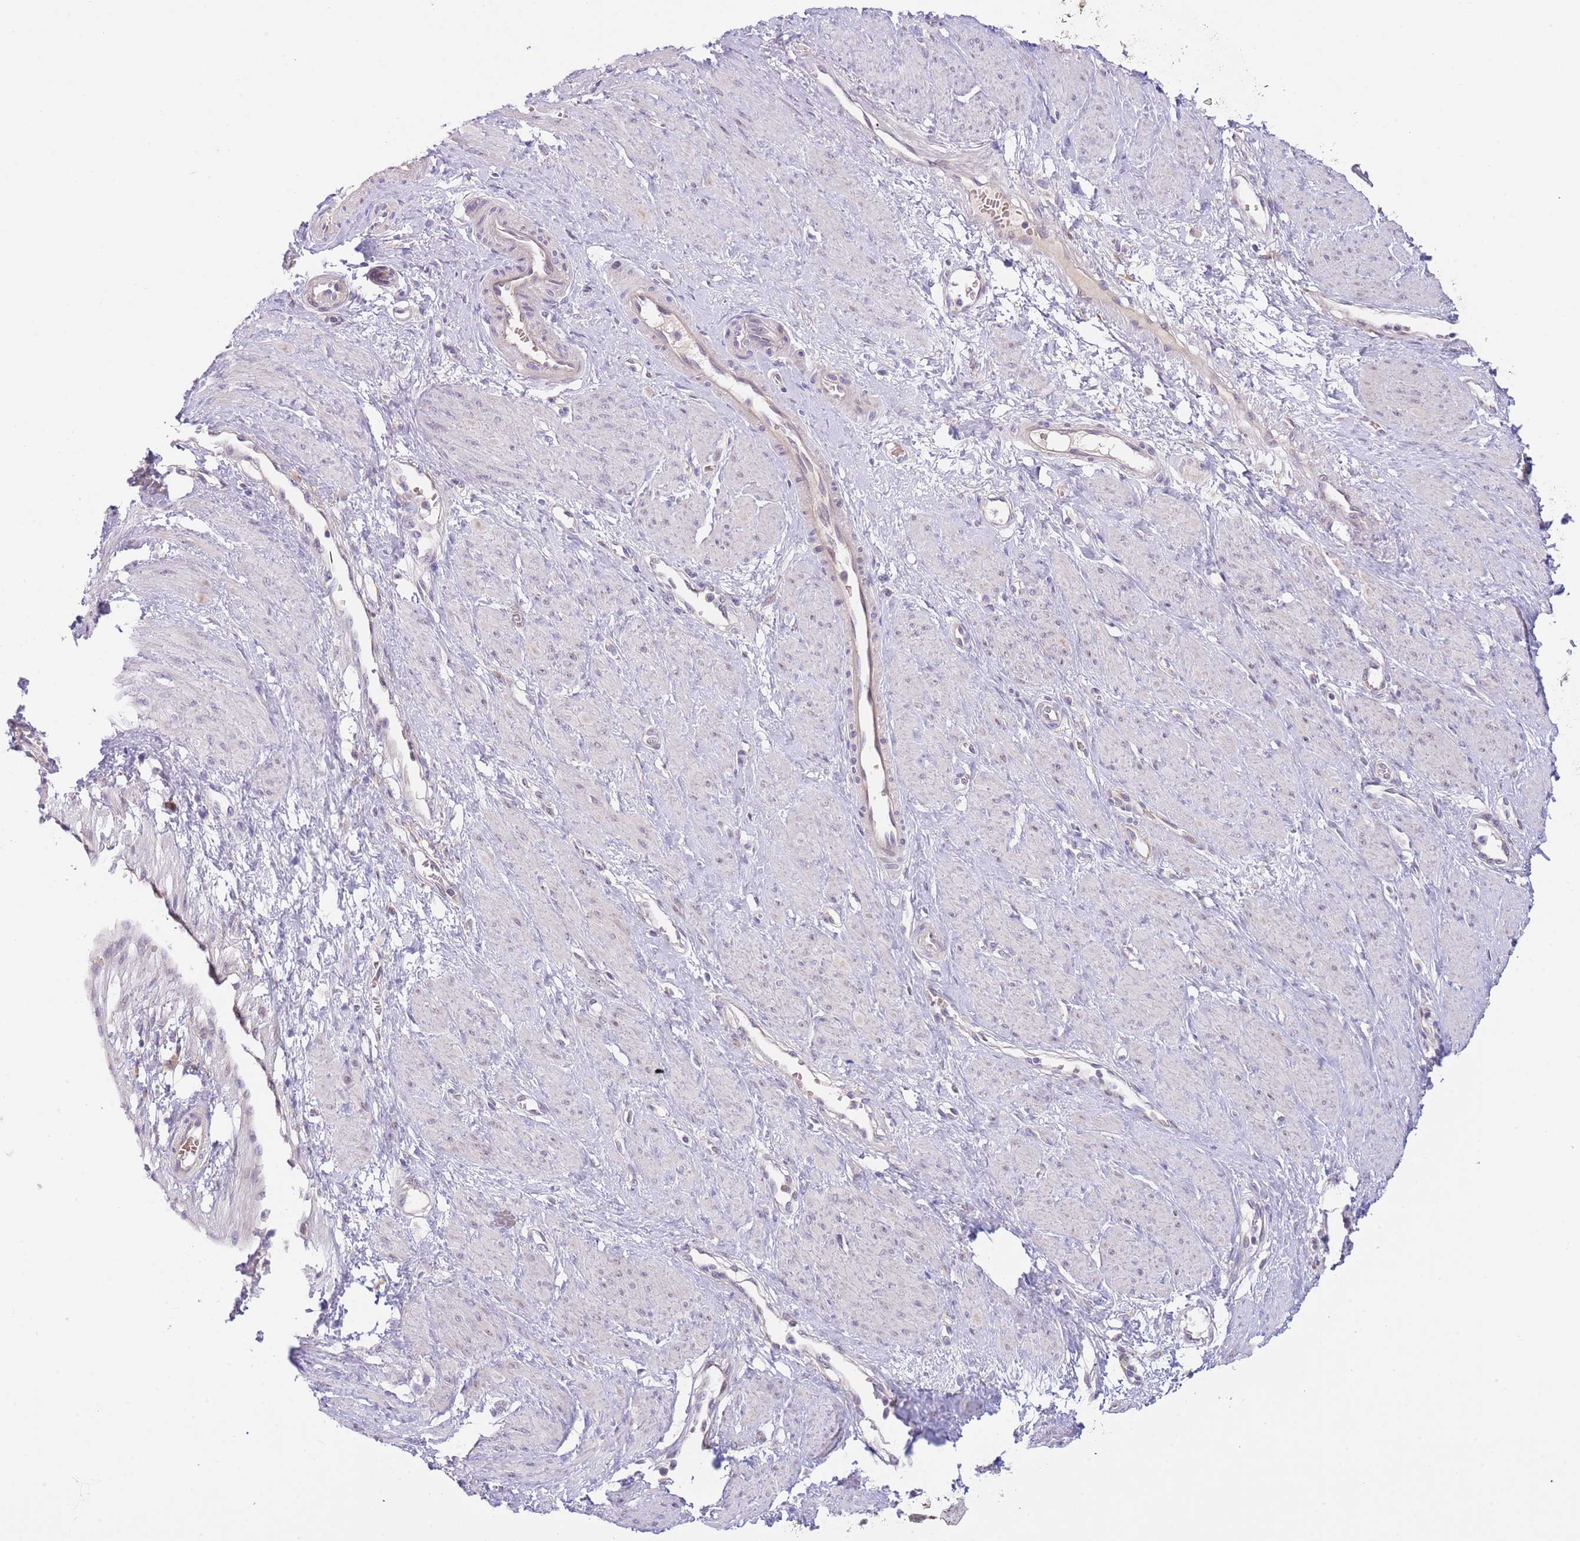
{"staining": {"intensity": "negative", "quantity": "none", "location": "none"}, "tissue": "smooth muscle", "cell_type": "Smooth muscle cells", "image_type": "normal", "snomed": [{"axis": "morphology", "description": "Normal tissue, NOS"}, {"axis": "topography", "description": "Smooth muscle"}, {"axis": "topography", "description": "Uterus"}], "caption": "Immunohistochemistry photomicrograph of normal human smooth muscle stained for a protein (brown), which demonstrates no staining in smooth muscle cells. (IHC, brightfield microscopy, high magnification).", "gene": "AP1S2", "patient": {"sex": "female", "age": 39}}